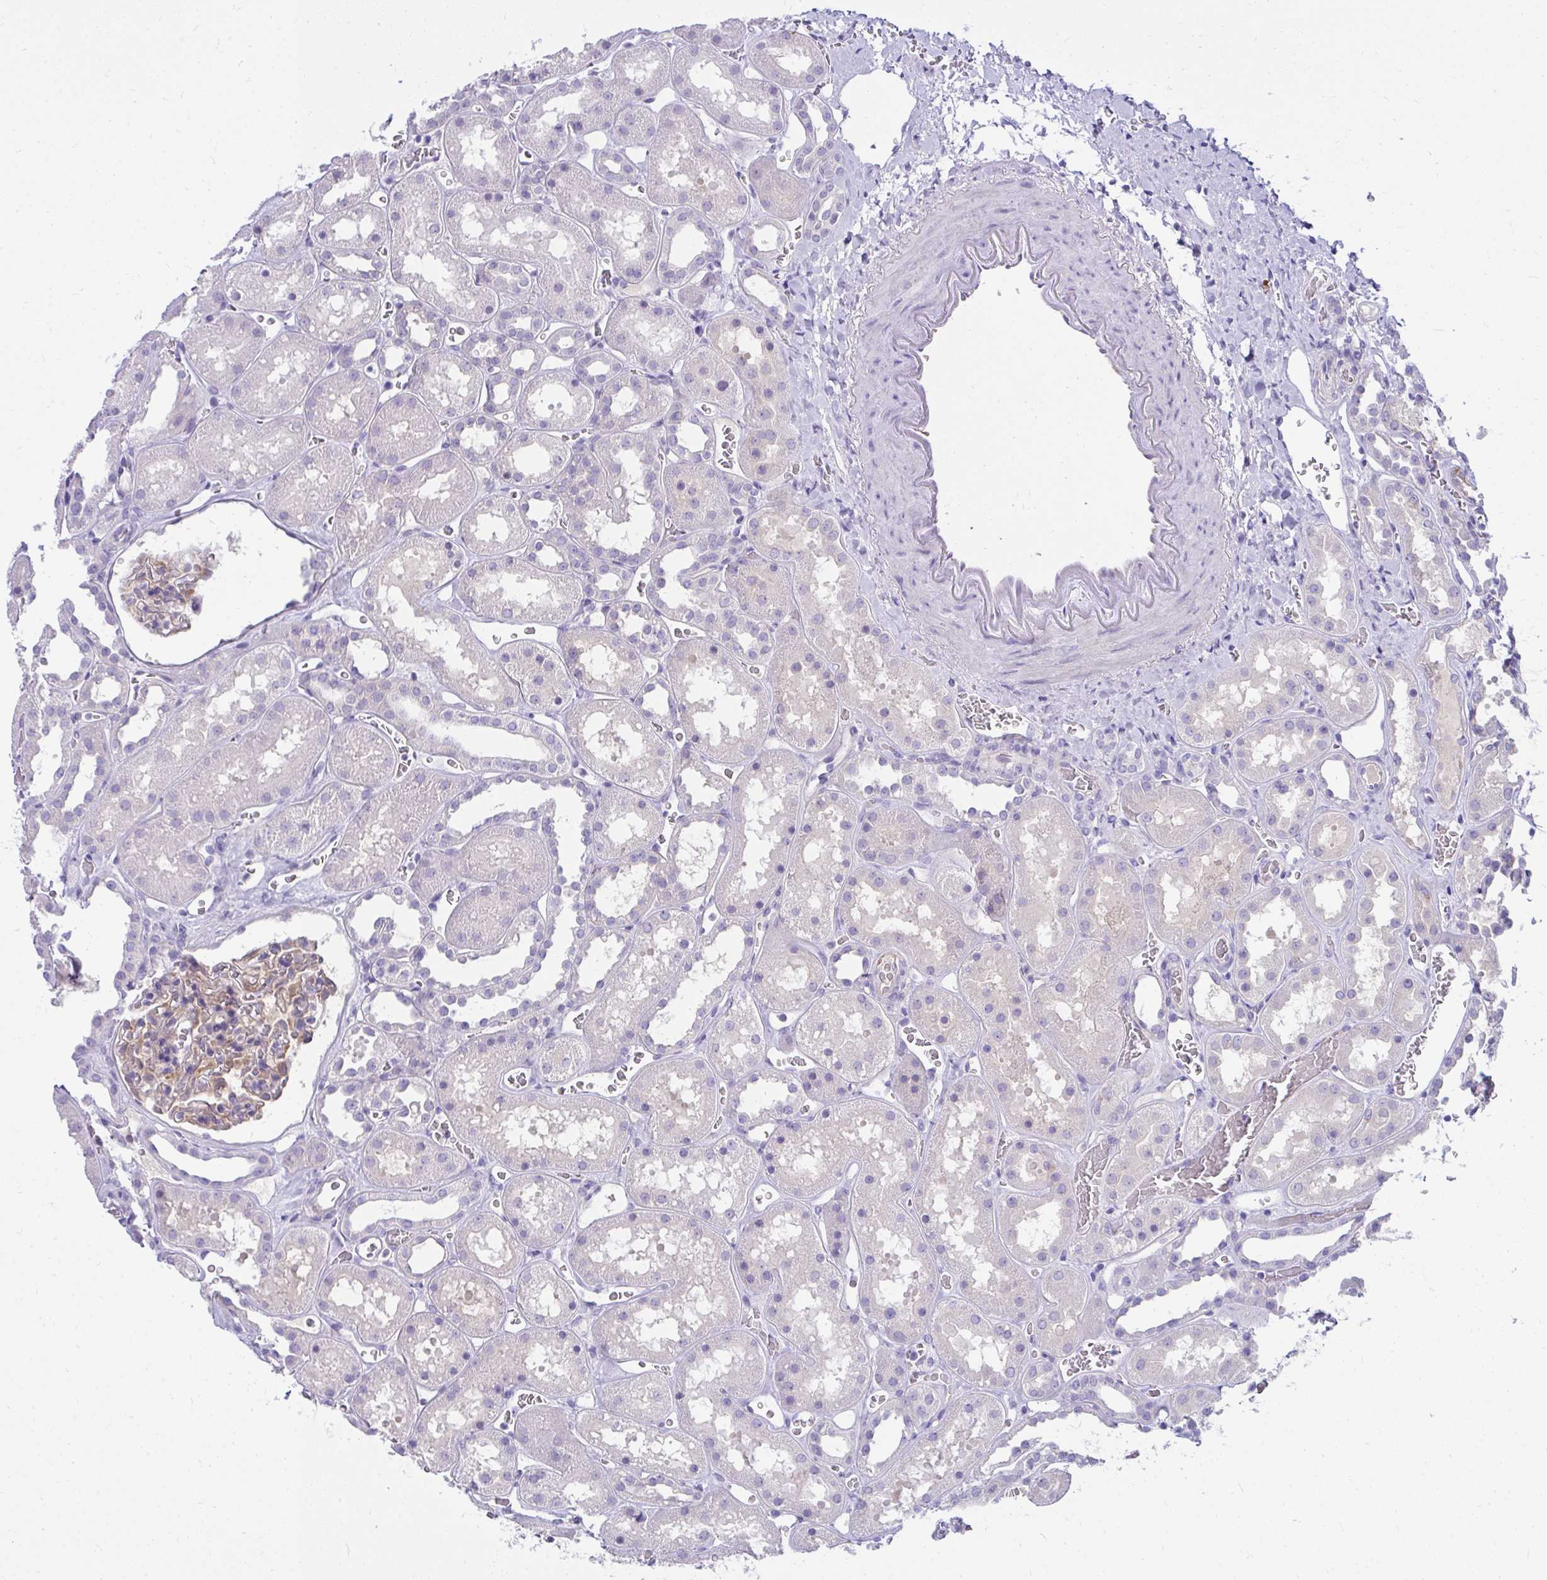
{"staining": {"intensity": "weak", "quantity": "<25%", "location": "cytoplasmic/membranous"}, "tissue": "kidney", "cell_type": "Cells in glomeruli", "image_type": "normal", "snomed": [{"axis": "morphology", "description": "Normal tissue, NOS"}, {"axis": "topography", "description": "Kidney"}], "caption": "Cells in glomeruli are negative for brown protein staining in unremarkable kidney. Brightfield microscopy of immunohistochemistry (IHC) stained with DAB (brown) and hematoxylin (blue), captured at high magnification.", "gene": "LRRC36", "patient": {"sex": "female", "age": 41}}